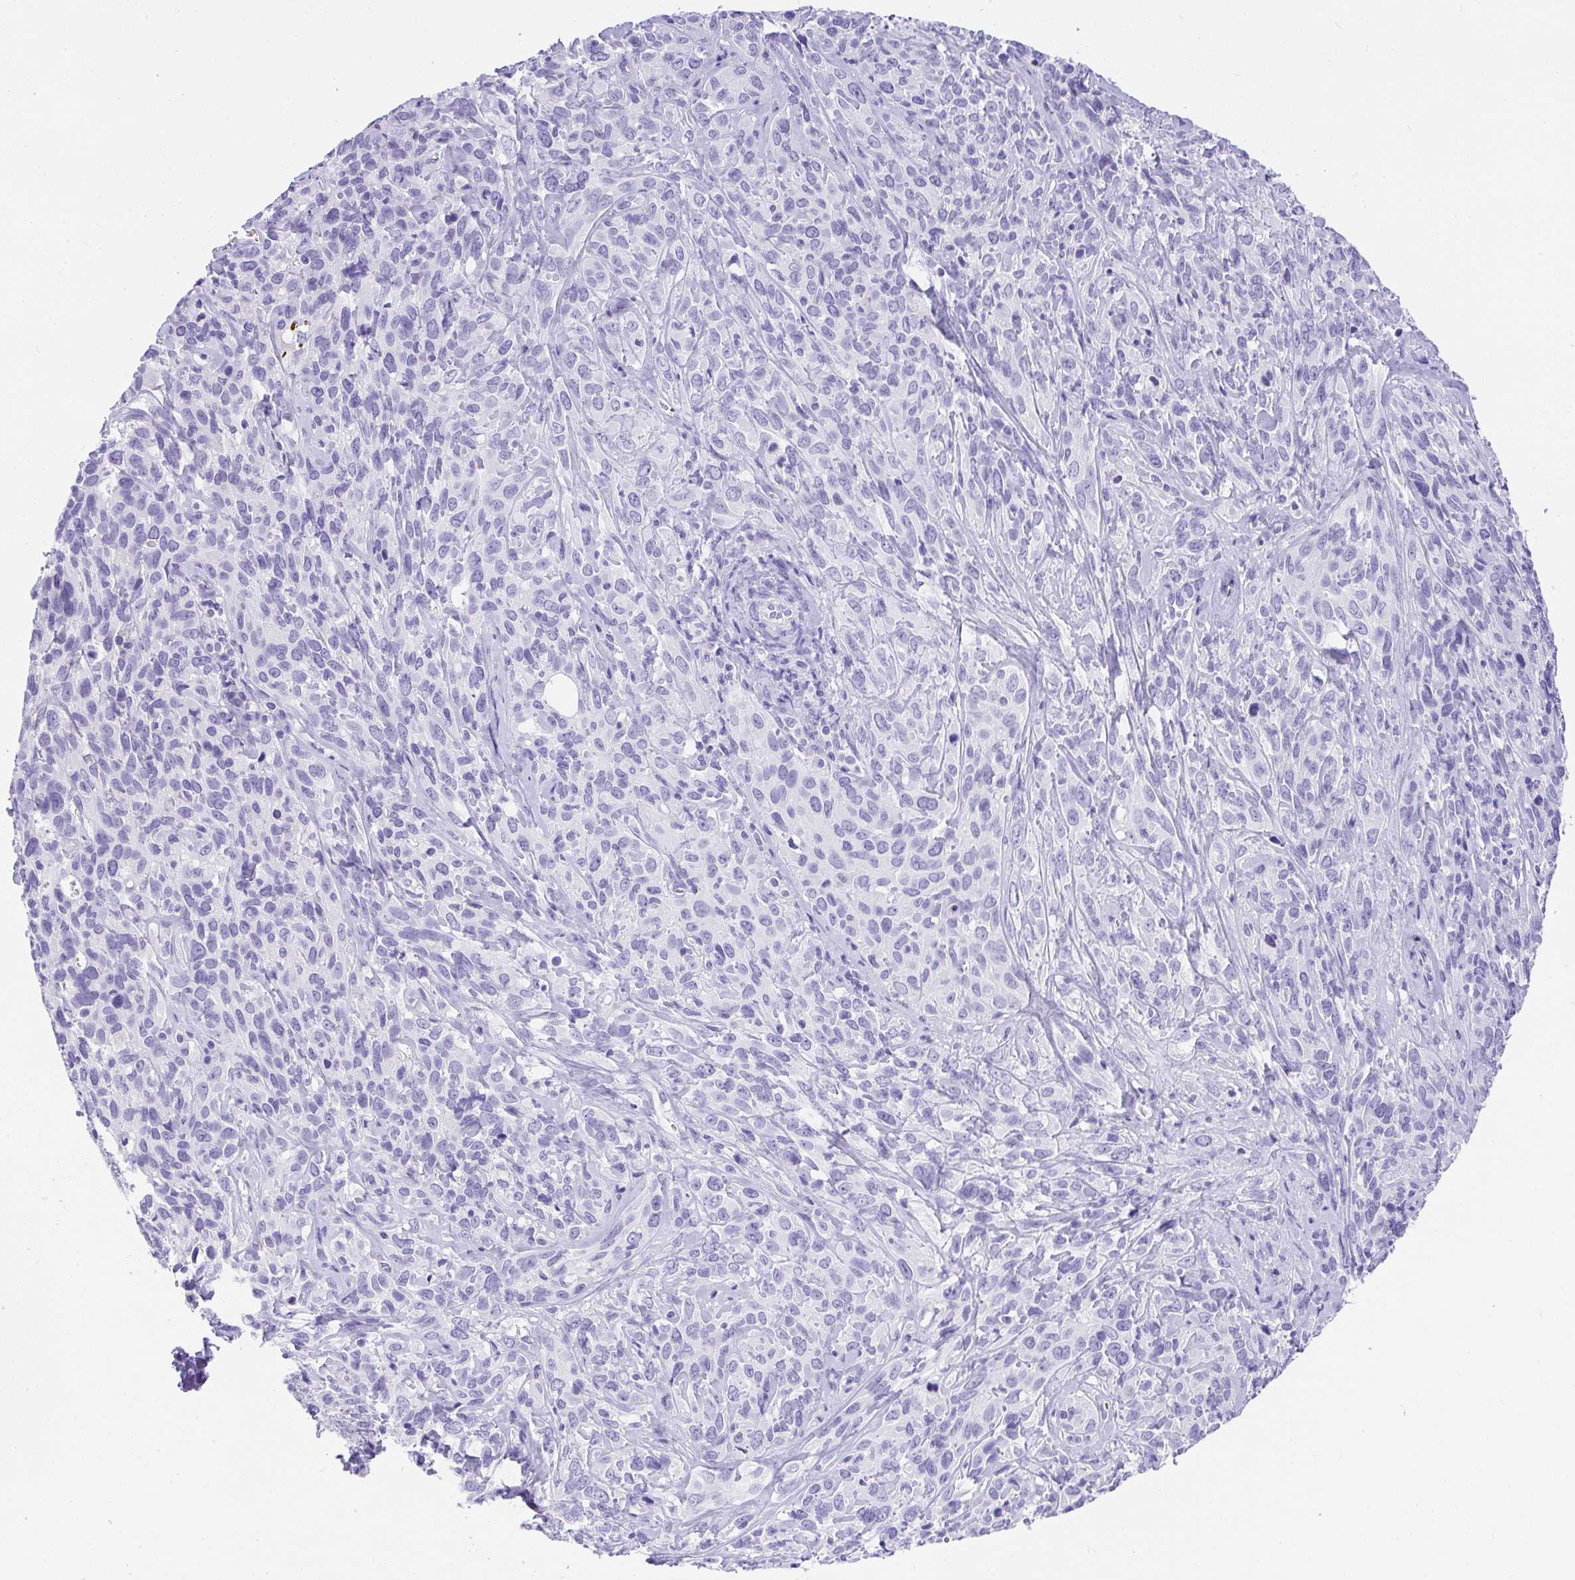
{"staining": {"intensity": "negative", "quantity": "none", "location": "none"}, "tissue": "cervical cancer", "cell_type": "Tumor cells", "image_type": "cancer", "snomed": [{"axis": "morphology", "description": "Normal tissue, NOS"}, {"axis": "morphology", "description": "Squamous cell carcinoma, NOS"}, {"axis": "topography", "description": "Cervix"}], "caption": "Cervical cancer was stained to show a protein in brown. There is no significant expression in tumor cells. The staining is performed using DAB (3,3'-diaminobenzidine) brown chromogen with nuclei counter-stained in using hematoxylin.", "gene": "AVIL", "patient": {"sex": "female", "age": 51}}